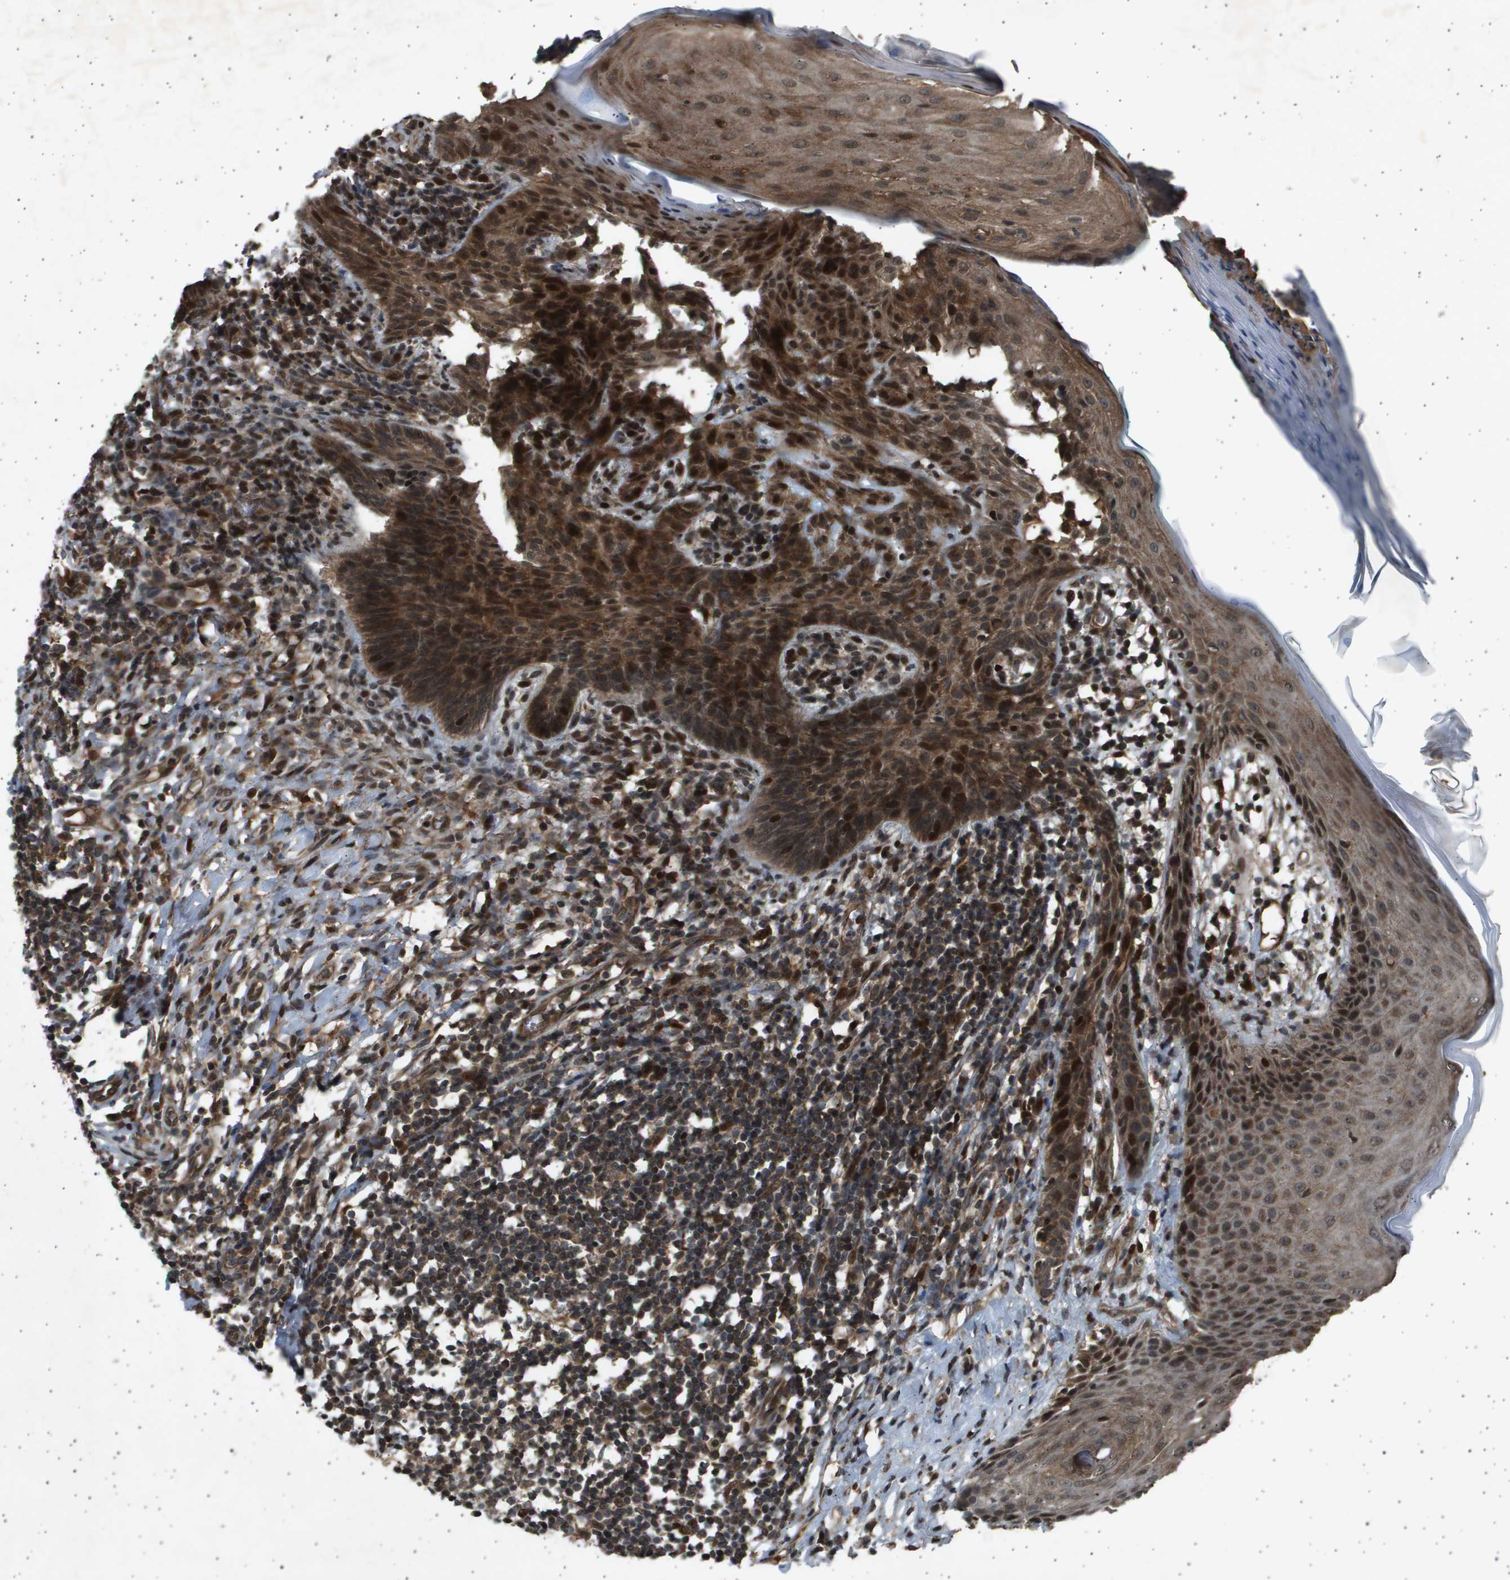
{"staining": {"intensity": "strong", "quantity": "25%-75%", "location": "cytoplasmic/membranous,nuclear"}, "tissue": "skin cancer", "cell_type": "Tumor cells", "image_type": "cancer", "snomed": [{"axis": "morphology", "description": "Basal cell carcinoma"}, {"axis": "topography", "description": "Skin"}], "caption": "Brown immunohistochemical staining in skin cancer demonstrates strong cytoplasmic/membranous and nuclear staining in approximately 25%-75% of tumor cells. (DAB (3,3'-diaminobenzidine) IHC, brown staining for protein, blue staining for nuclei).", "gene": "TNRC6A", "patient": {"sex": "male", "age": 60}}